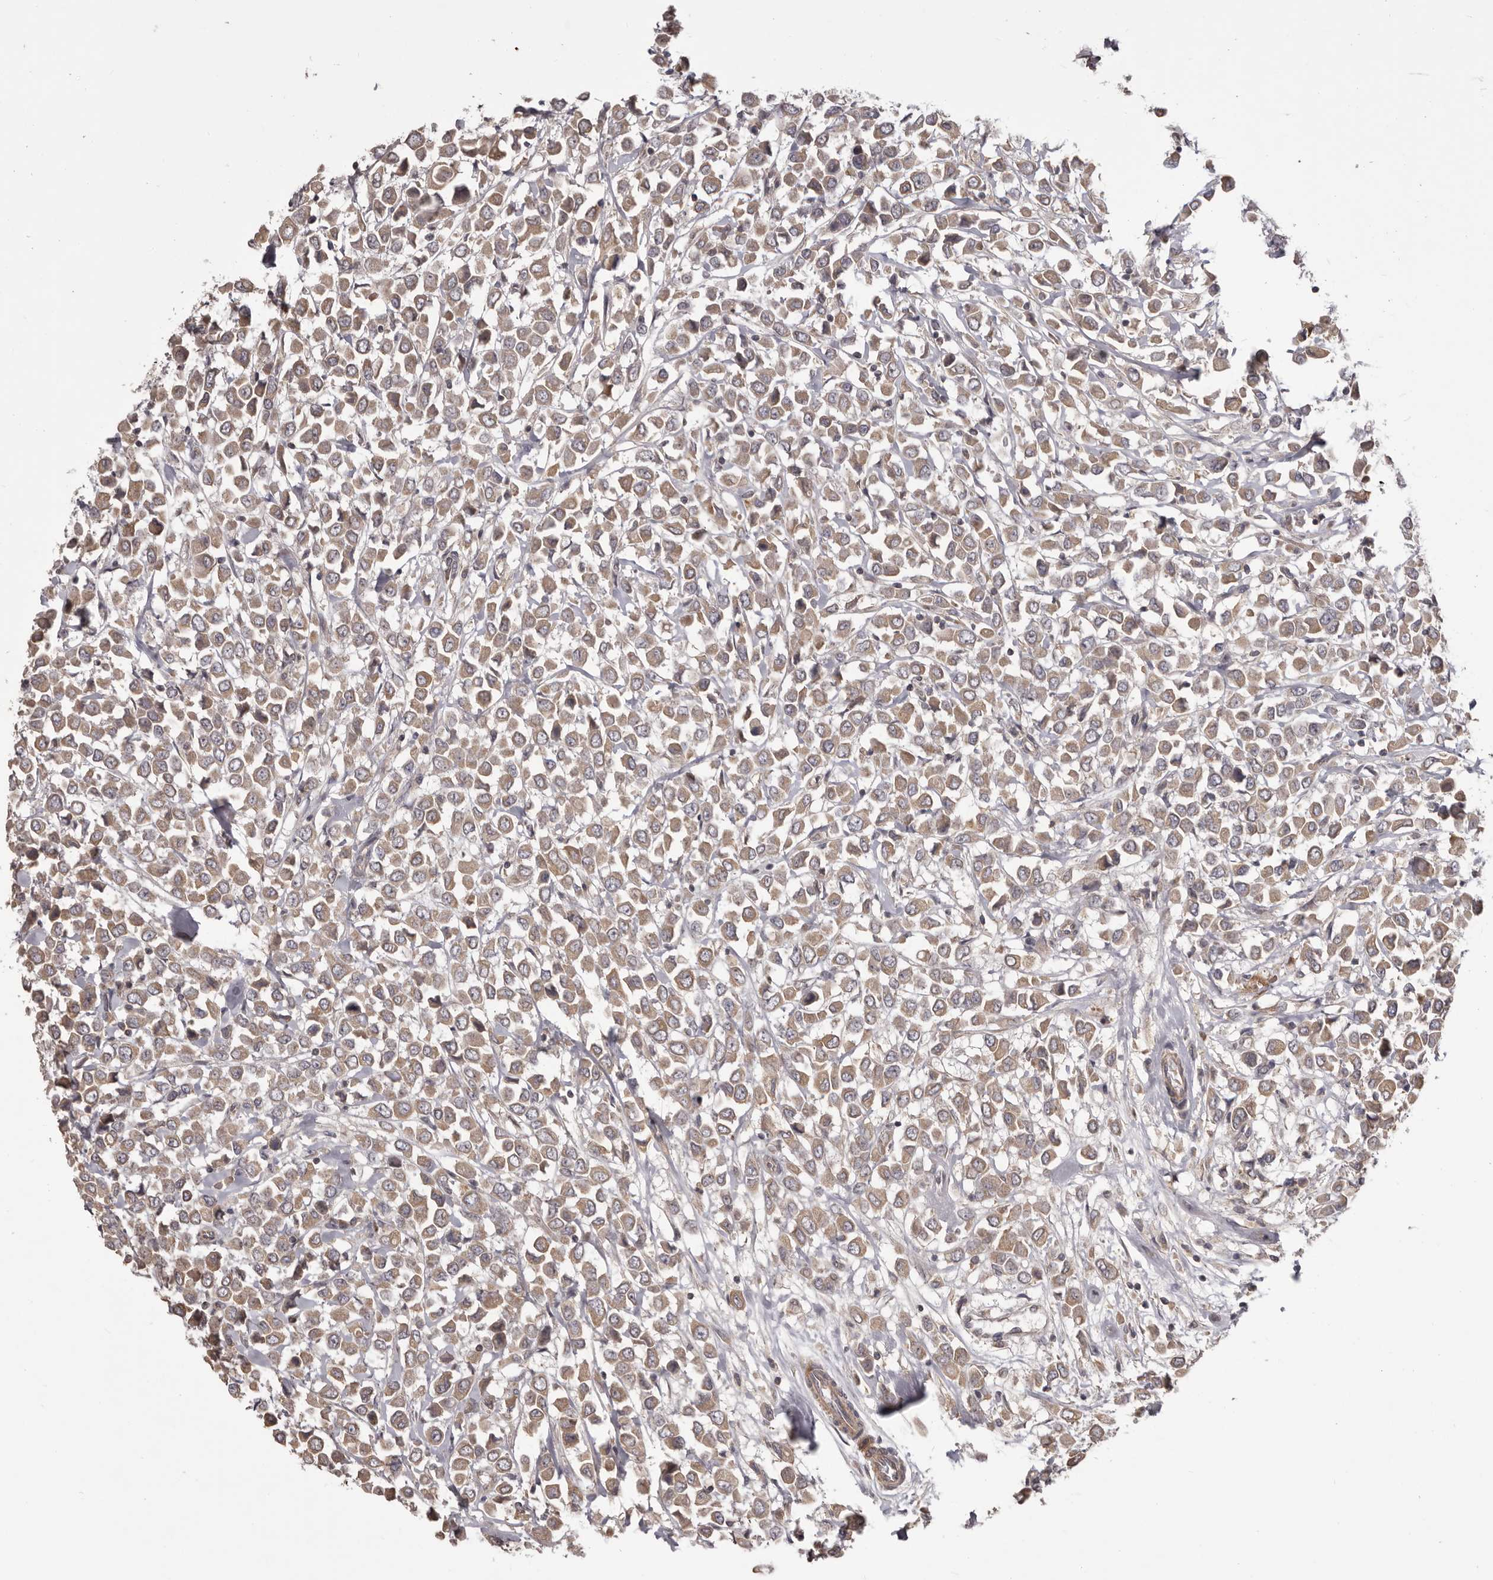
{"staining": {"intensity": "weak", "quantity": ">75%", "location": "cytoplasmic/membranous"}, "tissue": "breast cancer", "cell_type": "Tumor cells", "image_type": "cancer", "snomed": [{"axis": "morphology", "description": "Duct carcinoma"}, {"axis": "topography", "description": "Breast"}], "caption": "The histopathology image shows staining of breast cancer (invasive ductal carcinoma), revealing weak cytoplasmic/membranous protein positivity (brown color) within tumor cells.", "gene": "HRH1", "patient": {"sex": "female", "age": 61}}